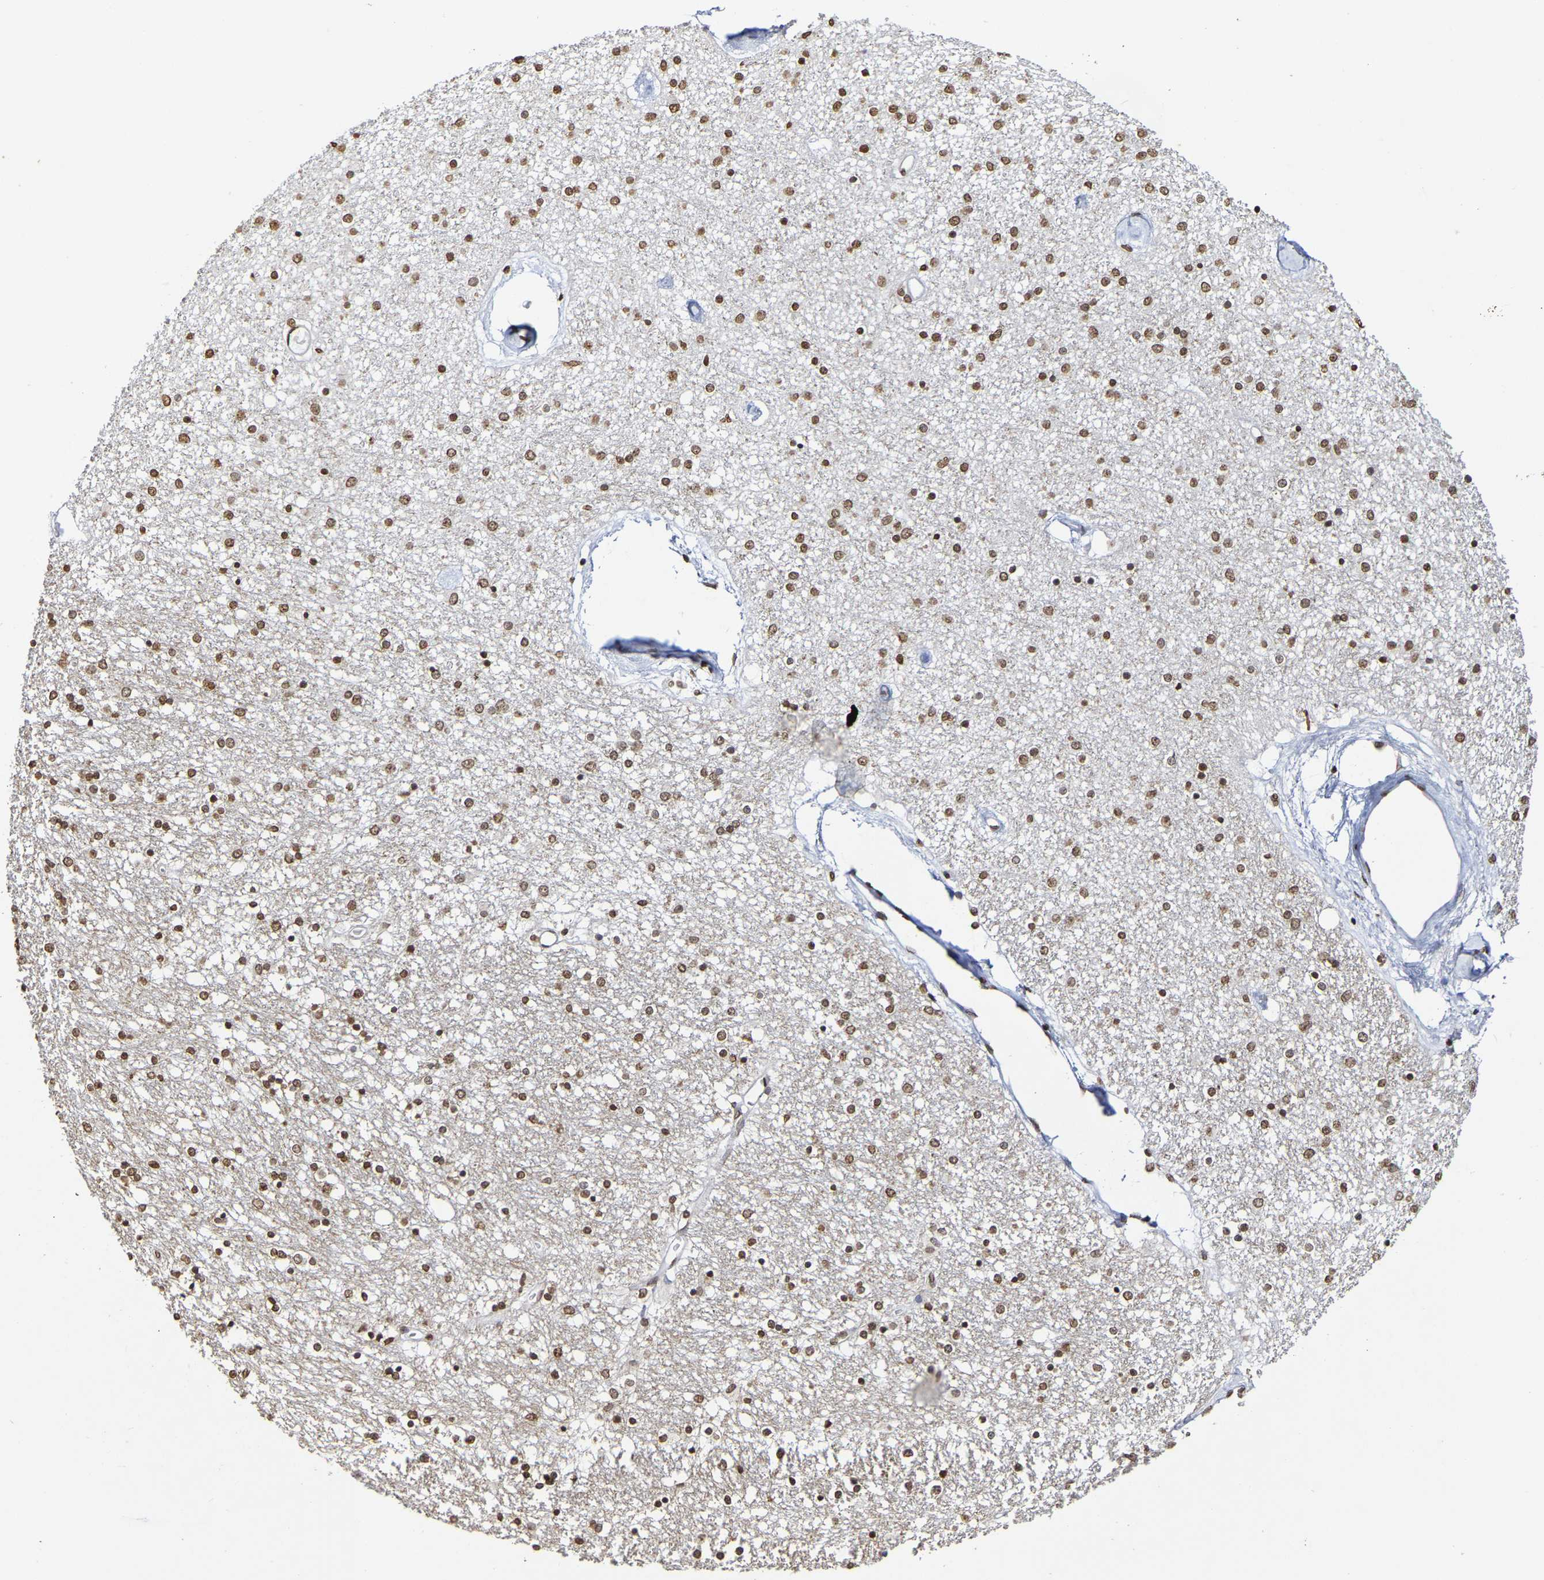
{"staining": {"intensity": "moderate", "quantity": ">75%", "location": "nuclear"}, "tissue": "caudate", "cell_type": "Glial cells", "image_type": "normal", "snomed": [{"axis": "morphology", "description": "Normal tissue, NOS"}, {"axis": "topography", "description": "Lateral ventricle wall"}], "caption": "DAB (3,3'-diaminobenzidine) immunohistochemical staining of unremarkable human caudate reveals moderate nuclear protein staining in approximately >75% of glial cells.", "gene": "ATF4", "patient": {"sex": "female", "age": 54}}